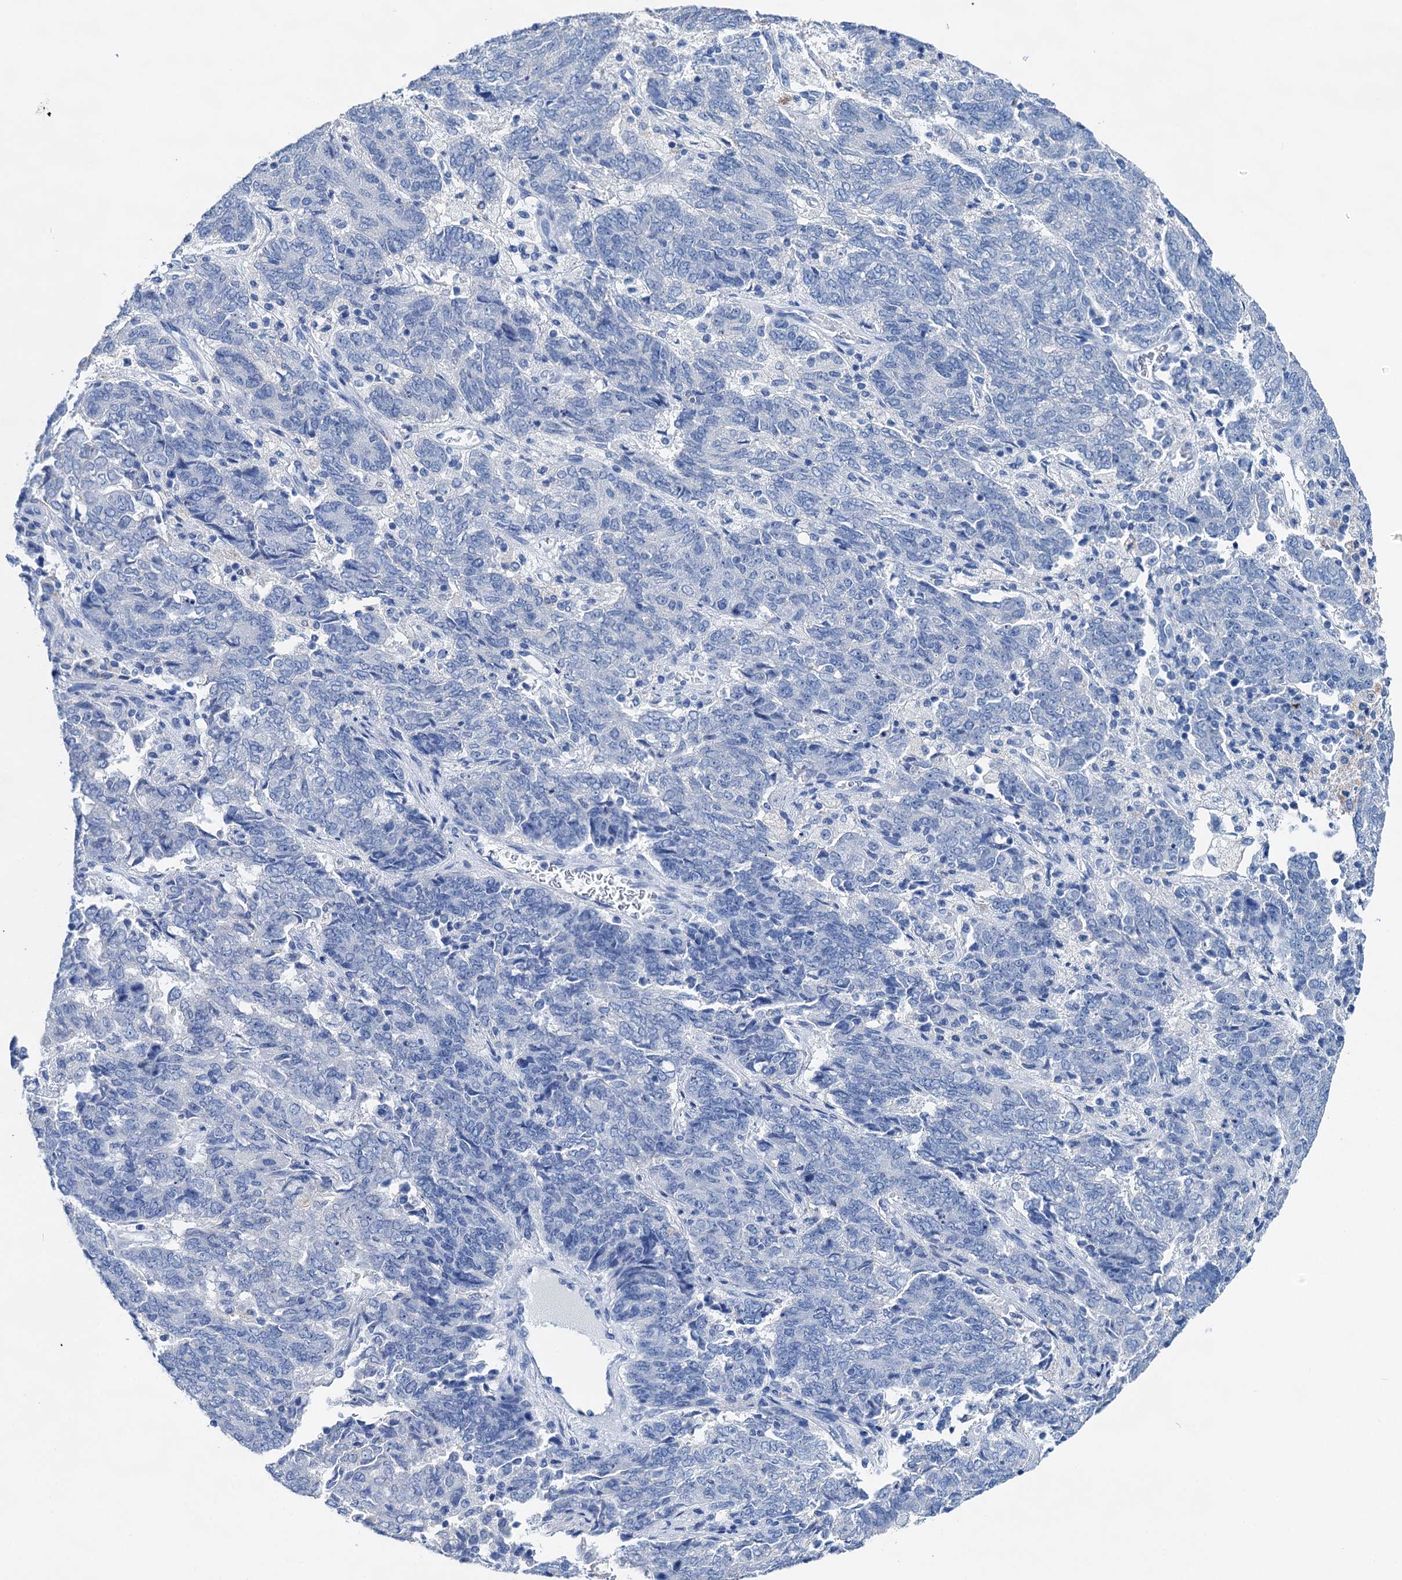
{"staining": {"intensity": "negative", "quantity": "none", "location": "none"}, "tissue": "endometrial cancer", "cell_type": "Tumor cells", "image_type": "cancer", "snomed": [{"axis": "morphology", "description": "Adenocarcinoma, NOS"}, {"axis": "topography", "description": "Endometrium"}], "caption": "This is an immunohistochemistry (IHC) image of endometrial cancer. There is no staining in tumor cells.", "gene": "BRINP1", "patient": {"sex": "female", "age": 80}}